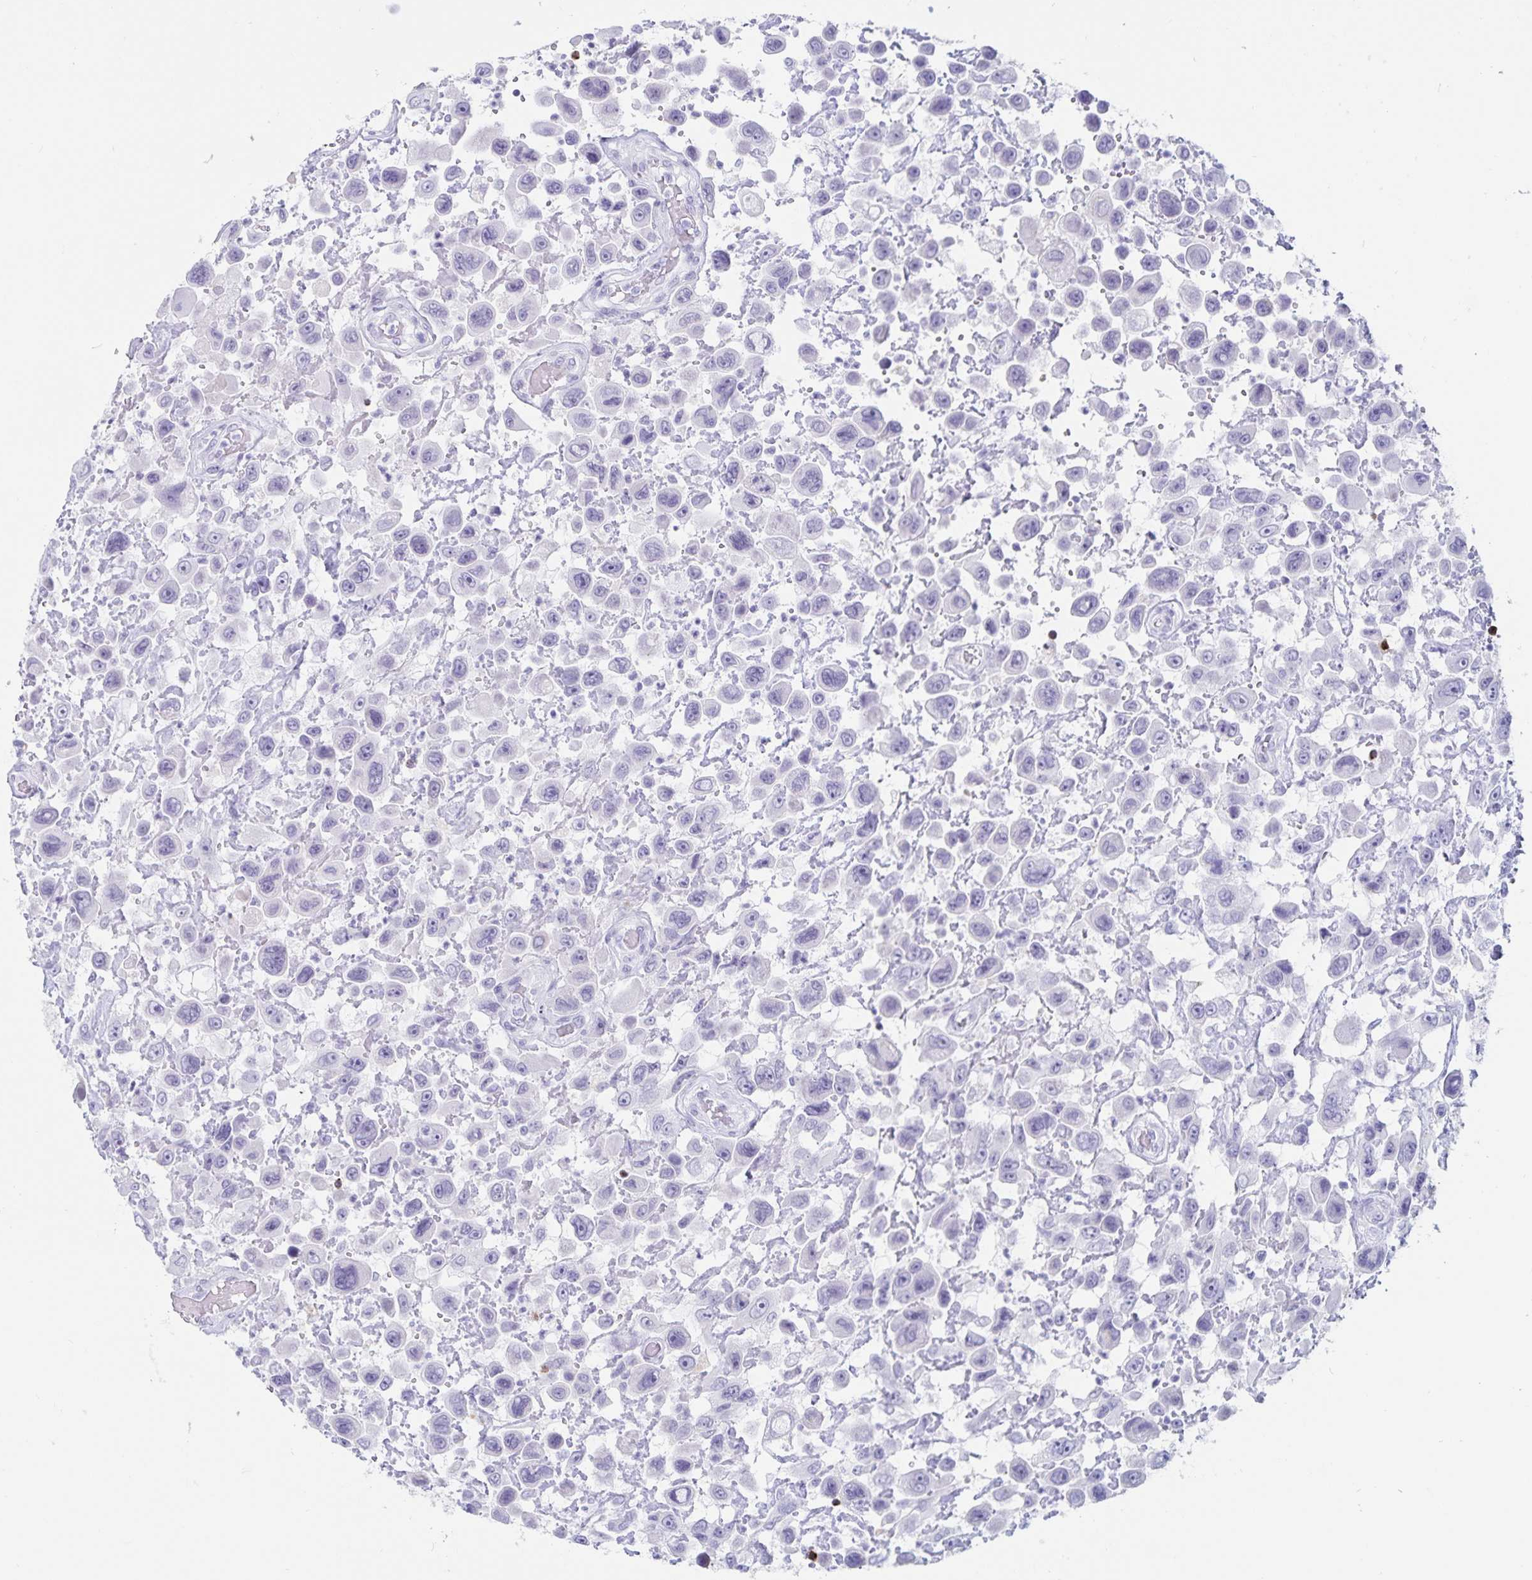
{"staining": {"intensity": "negative", "quantity": "none", "location": "none"}, "tissue": "urothelial cancer", "cell_type": "Tumor cells", "image_type": "cancer", "snomed": [{"axis": "morphology", "description": "Urothelial carcinoma, High grade"}, {"axis": "topography", "description": "Urinary bladder"}], "caption": "Tumor cells show no significant protein positivity in high-grade urothelial carcinoma.", "gene": "GNLY", "patient": {"sex": "male", "age": 53}}